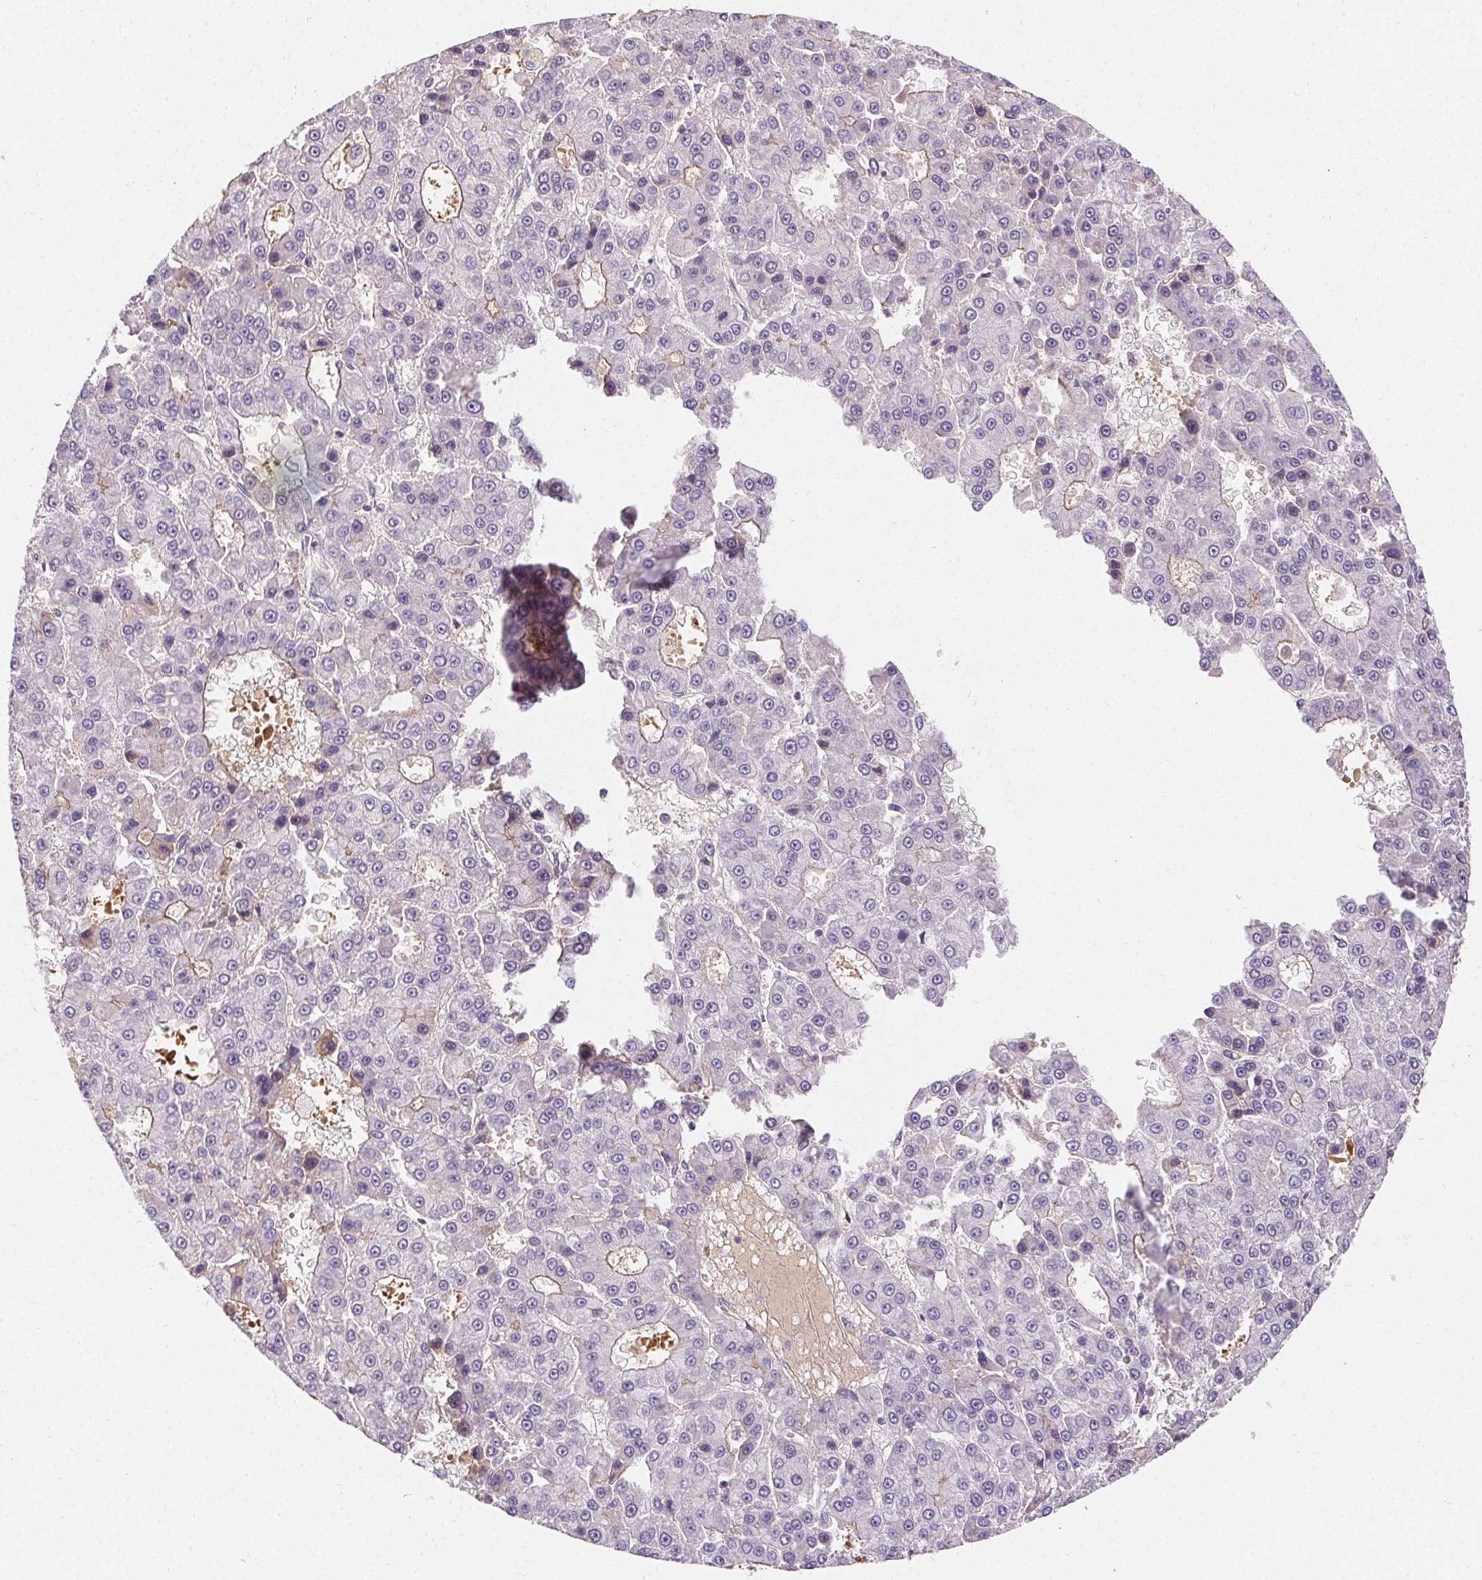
{"staining": {"intensity": "negative", "quantity": "none", "location": "none"}, "tissue": "liver cancer", "cell_type": "Tumor cells", "image_type": "cancer", "snomed": [{"axis": "morphology", "description": "Carcinoma, Hepatocellular, NOS"}, {"axis": "topography", "description": "Liver"}], "caption": "High power microscopy micrograph of an immunohistochemistry (IHC) photomicrograph of liver cancer, revealing no significant expression in tumor cells.", "gene": "APLP1", "patient": {"sex": "male", "age": 70}}